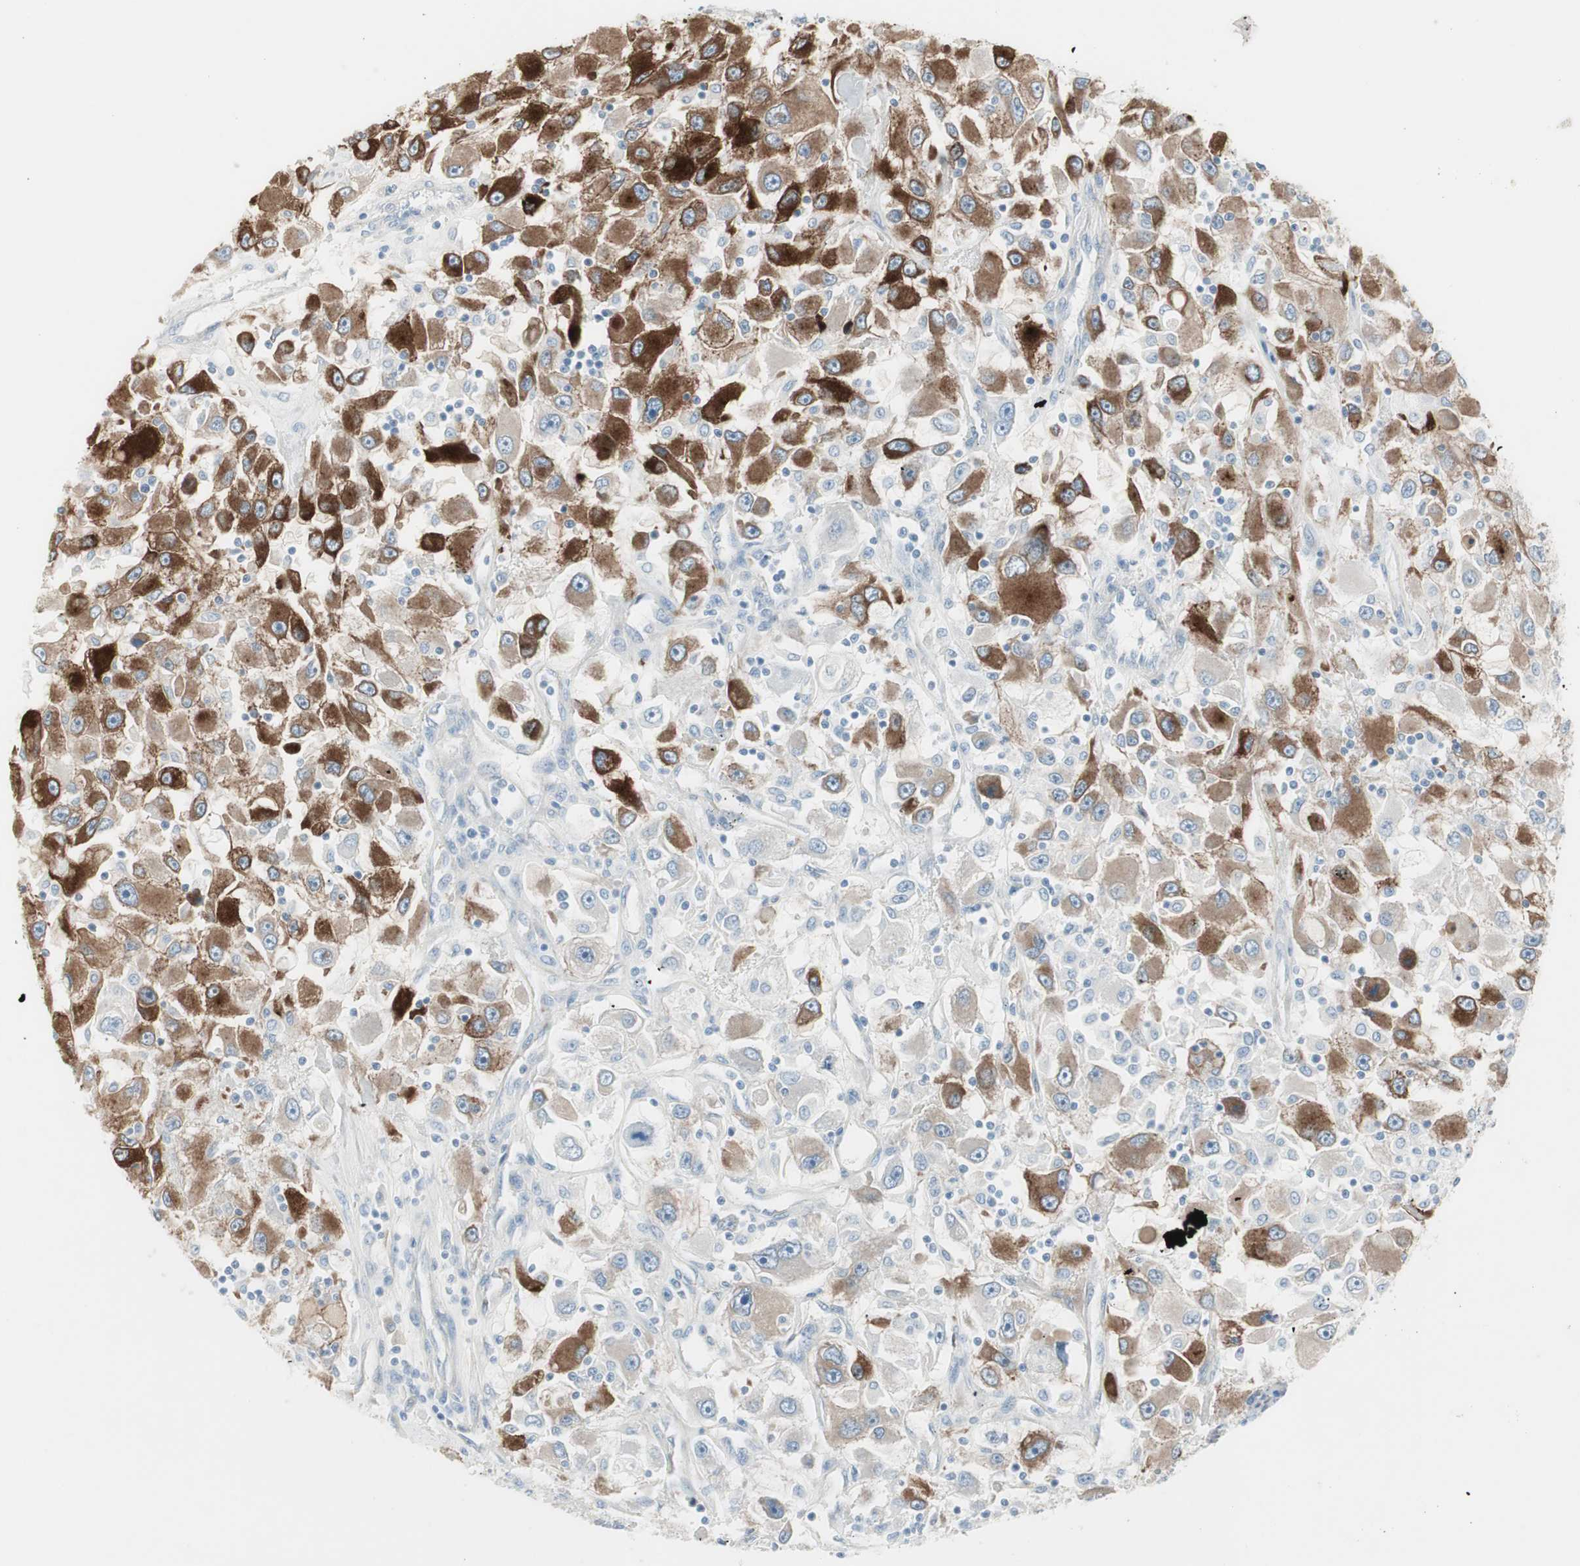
{"staining": {"intensity": "strong", "quantity": ">75%", "location": "cytoplasmic/membranous"}, "tissue": "renal cancer", "cell_type": "Tumor cells", "image_type": "cancer", "snomed": [{"axis": "morphology", "description": "Adenocarcinoma, NOS"}, {"axis": "topography", "description": "Kidney"}], "caption": "A histopathology image of renal cancer stained for a protein displays strong cytoplasmic/membranous brown staining in tumor cells.", "gene": "CDHR5", "patient": {"sex": "female", "age": 52}}